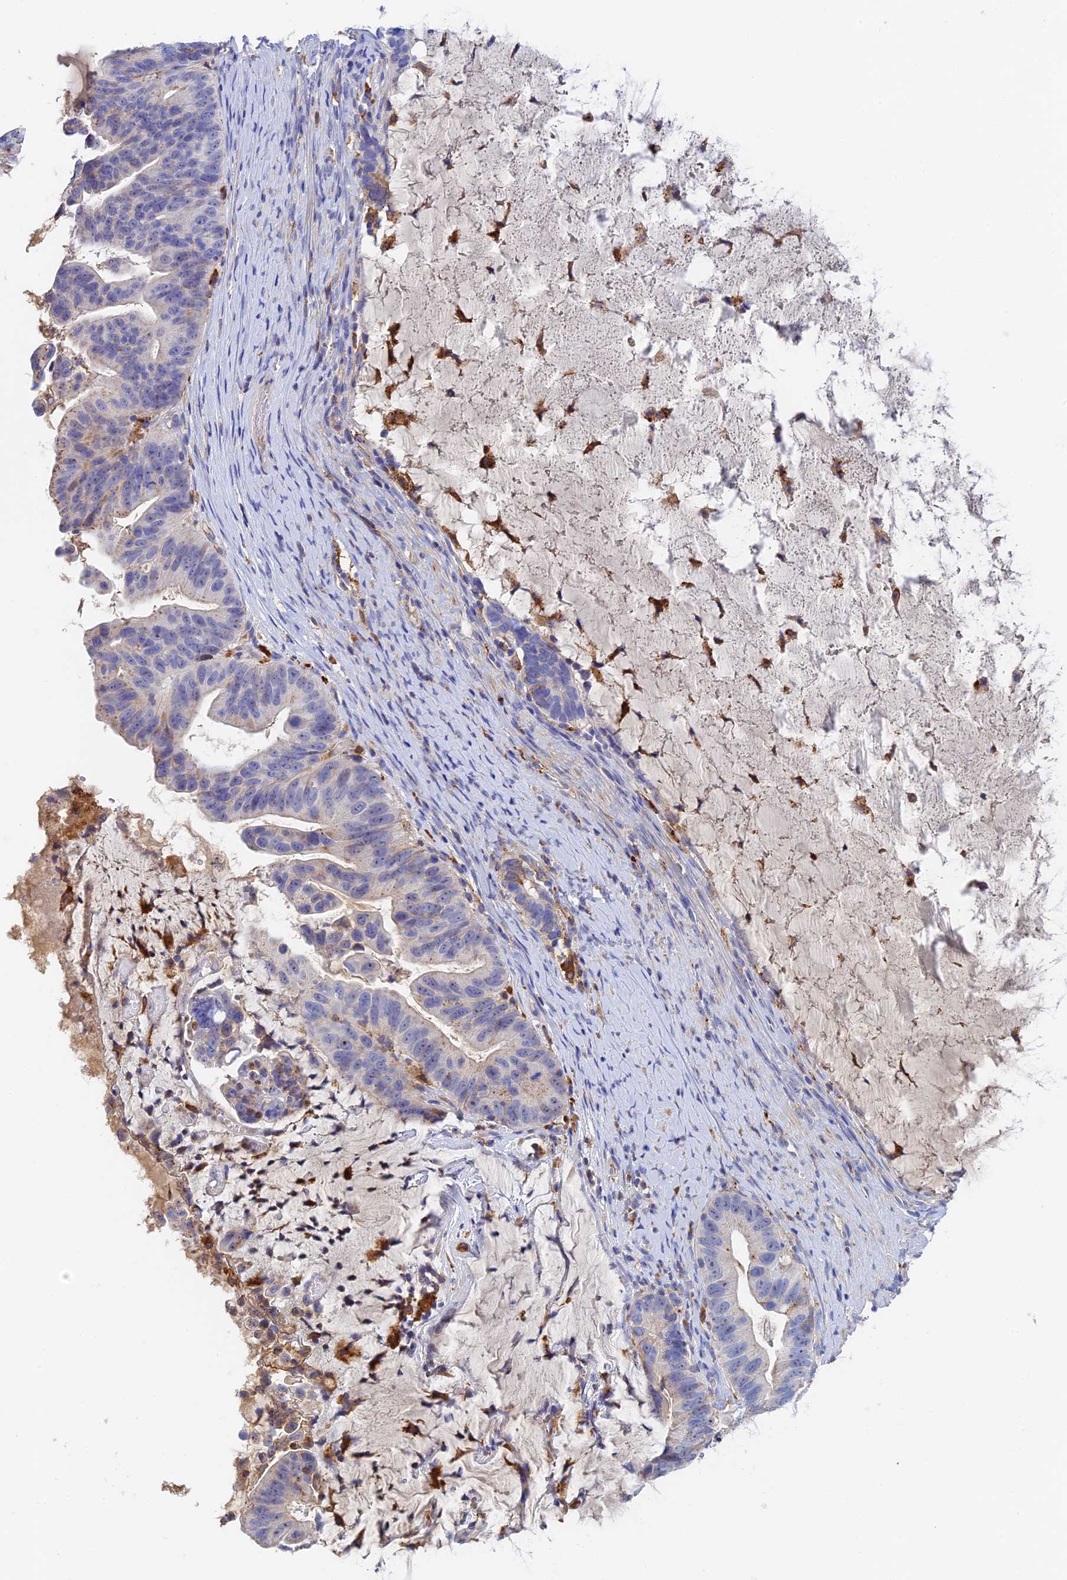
{"staining": {"intensity": "moderate", "quantity": "<25%", "location": "cytoplasmic/membranous"}, "tissue": "ovarian cancer", "cell_type": "Tumor cells", "image_type": "cancer", "snomed": [{"axis": "morphology", "description": "Cystadenocarcinoma, mucinous, NOS"}, {"axis": "topography", "description": "Ovary"}], "caption": "Tumor cells show low levels of moderate cytoplasmic/membranous staining in about <25% of cells in ovarian cancer (mucinous cystadenocarcinoma).", "gene": "RPGRIP1L", "patient": {"sex": "female", "age": 61}}